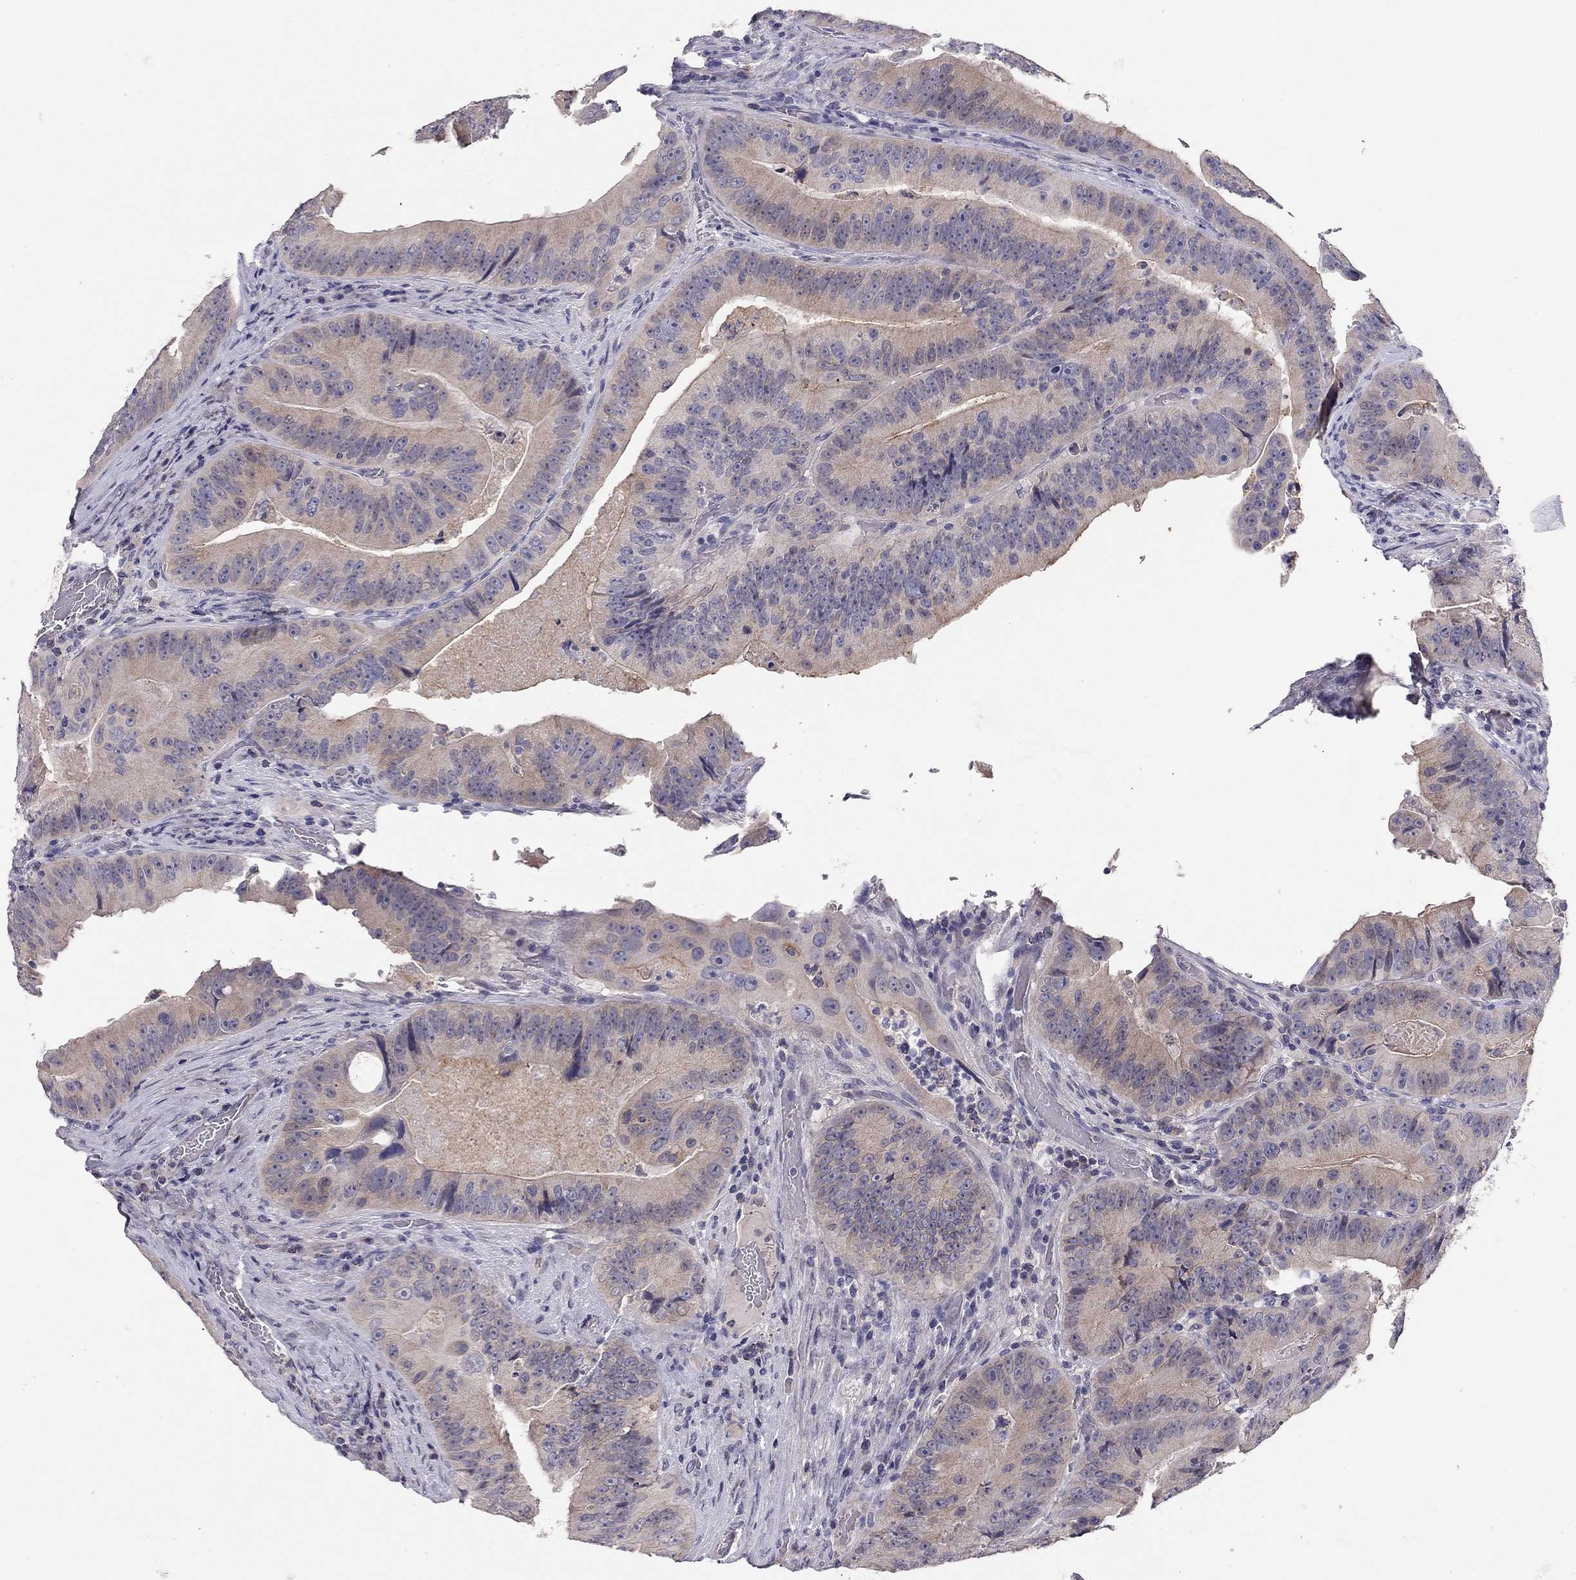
{"staining": {"intensity": "weak", "quantity": "<25%", "location": "cytoplasmic/membranous"}, "tissue": "colorectal cancer", "cell_type": "Tumor cells", "image_type": "cancer", "snomed": [{"axis": "morphology", "description": "Adenocarcinoma, NOS"}, {"axis": "topography", "description": "Colon"}], "caption": "Tumor cells show no significant expression in colorectal cancer (adenocarcinoma). The staining is performed using DAB brown chromogen with nuclei counter-stained in using hematoxylin.", "gene": "SCARB1", "patient": {"sex": "female", "age": 86}}